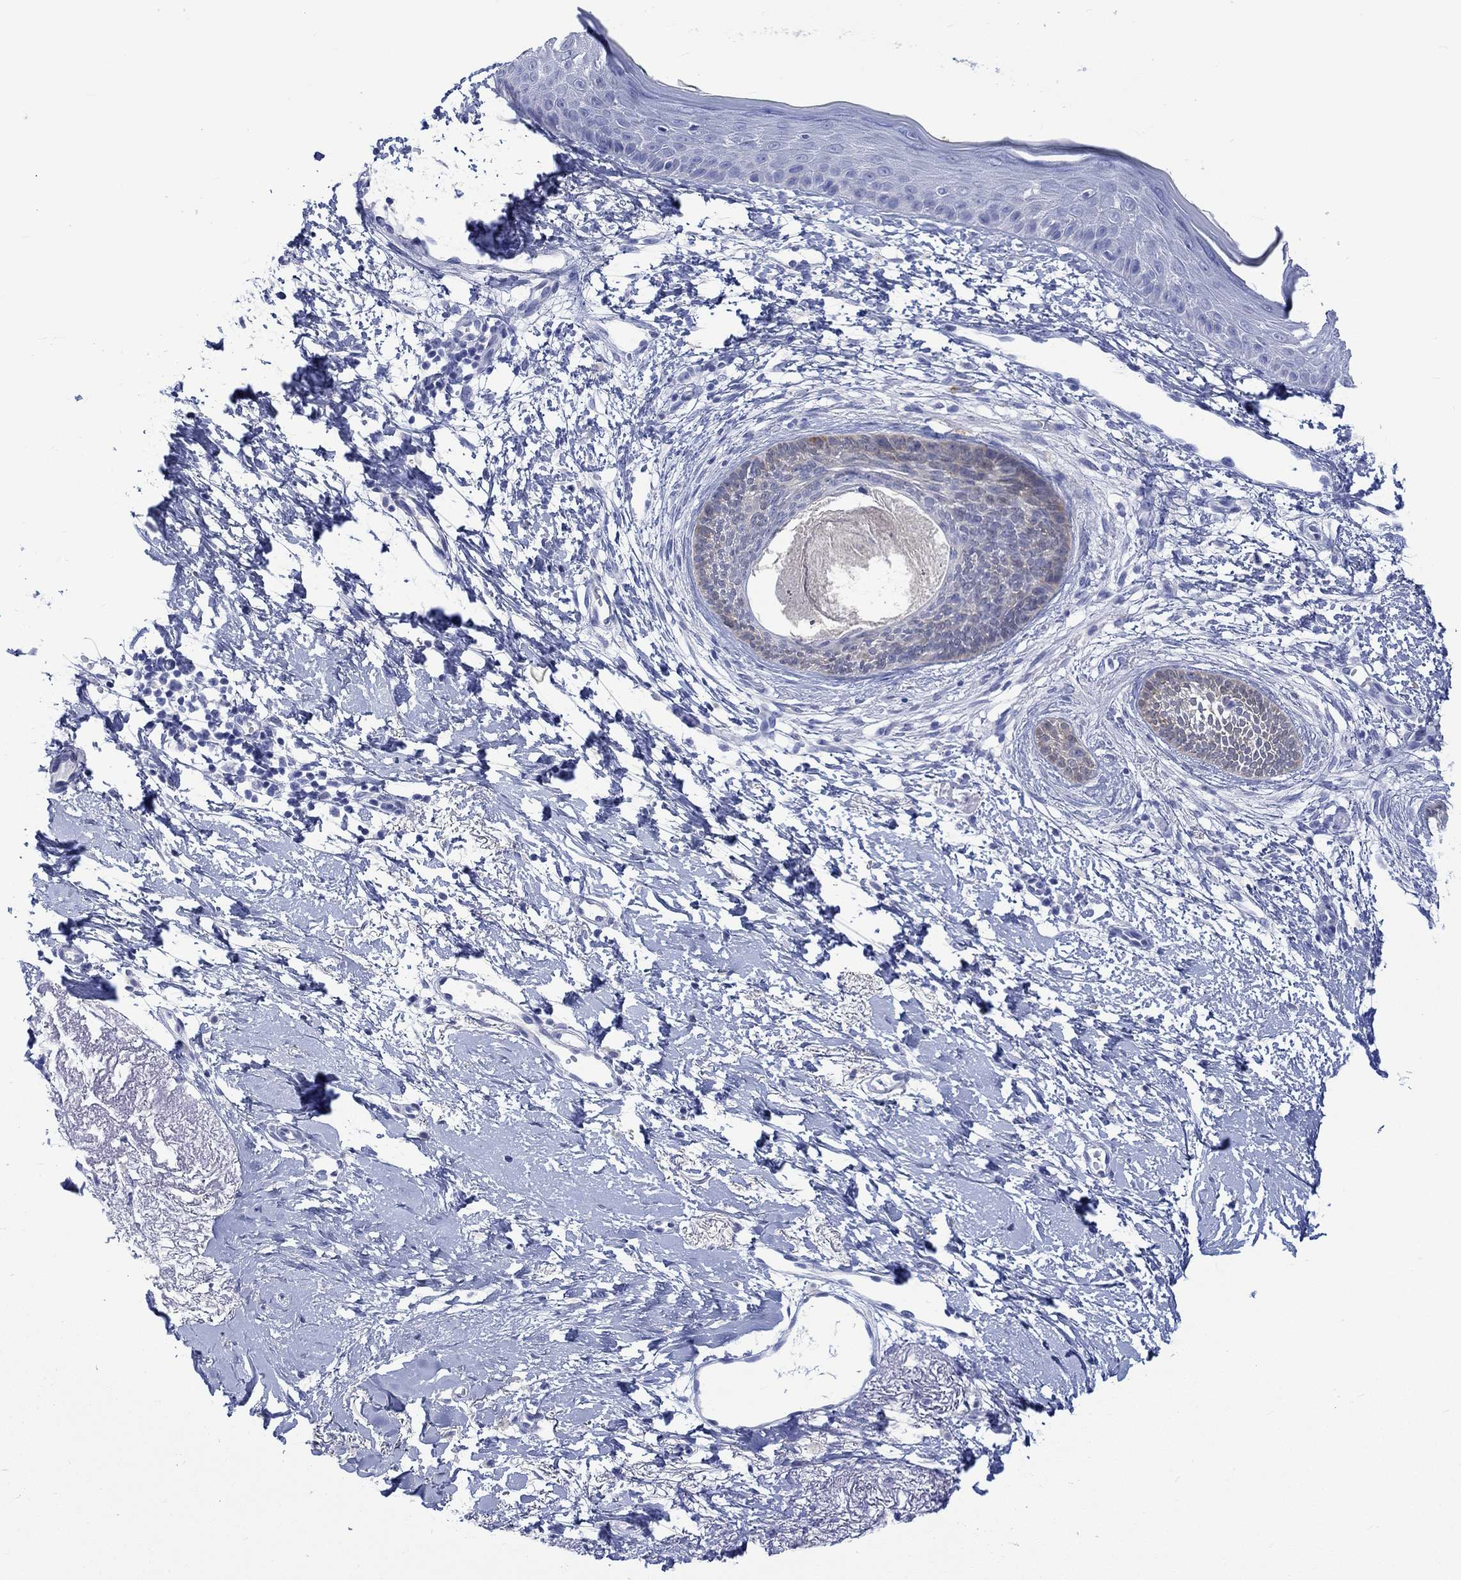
{"staining": {"intensity": "weak", "quantity": "<25%", "location": "cytoplasmic/membranous"}, "tissue": "skin cancer", "cell_type": "Tumor cells", "image_type": "cancer", "snomed": [{"axis": "morphology", "description": "Normal tissue, NOS"}, {"axis": "morphology", "description": "Basal cell carcinoma"}, {"axis": "topography", "description": "Skin"}], "caption": "Immunohistochemistry (IHC) of human skin cancer exhibits no expression in tumor cells.", "gene": "MSI1", "patient": {"sex": "male", "age": 84}}